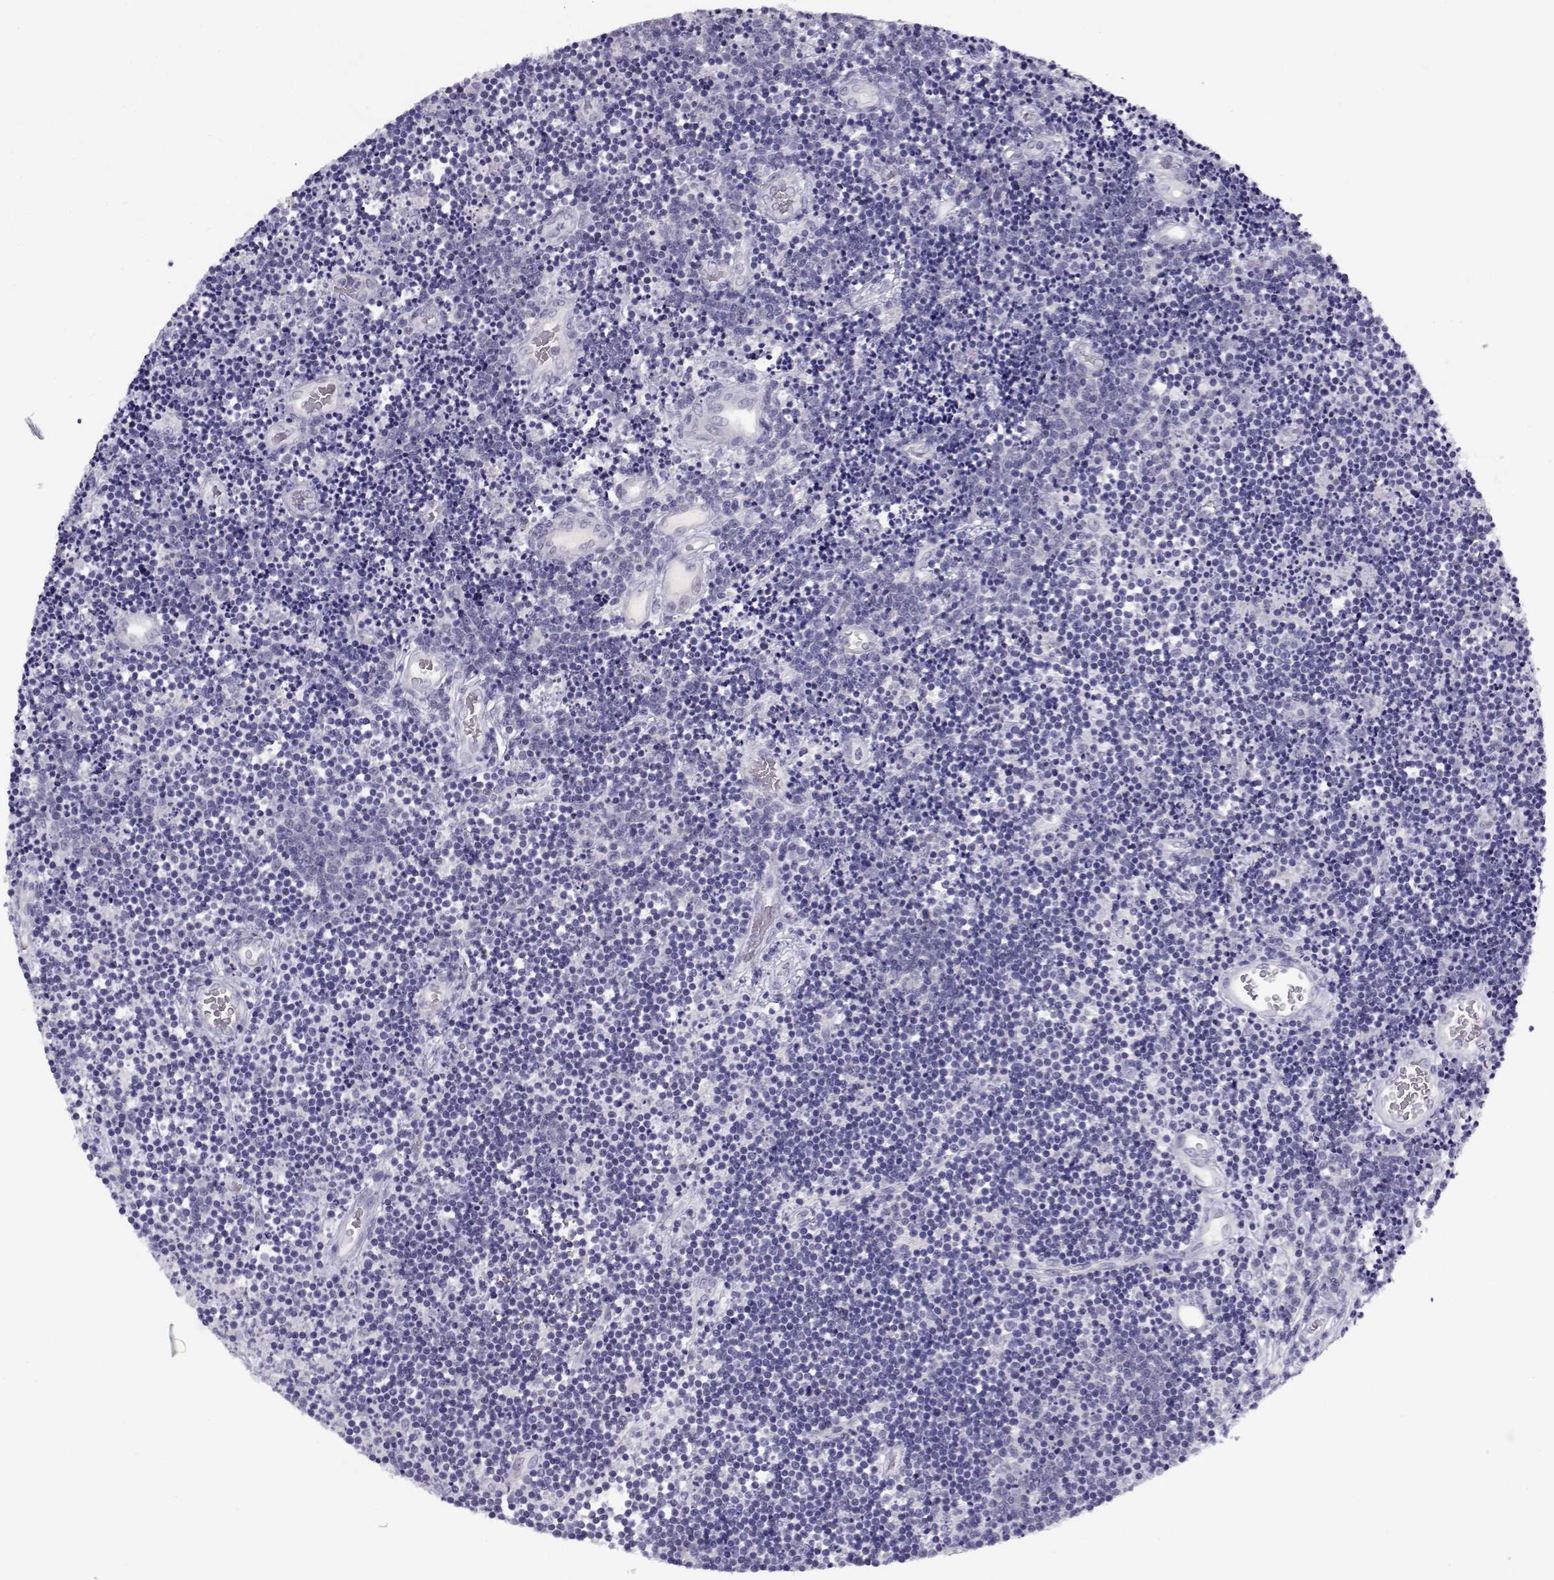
{"staining": {"intensity": "negative", "quantity": "none", "location": "none"}, "tissue": "lymphoma", "cell_type": "Tumor cells", "image_type": "cancer", "snomed": [{"axis": "morphology", "description": "Malignant lymphoma, non-Hodgkin's type, Low grade"}, {"axis": "topography", "description": "Brain"}], "caption": "Immunohistochemistry histopathology image of malignant lymphoma, non-Hodgkin's type (low-grade) stained for a protein (brown), which demonstrates no expression in tumor cells.", "gene": "CFAP77", "patient": {"sex": "female", "age": 66}}